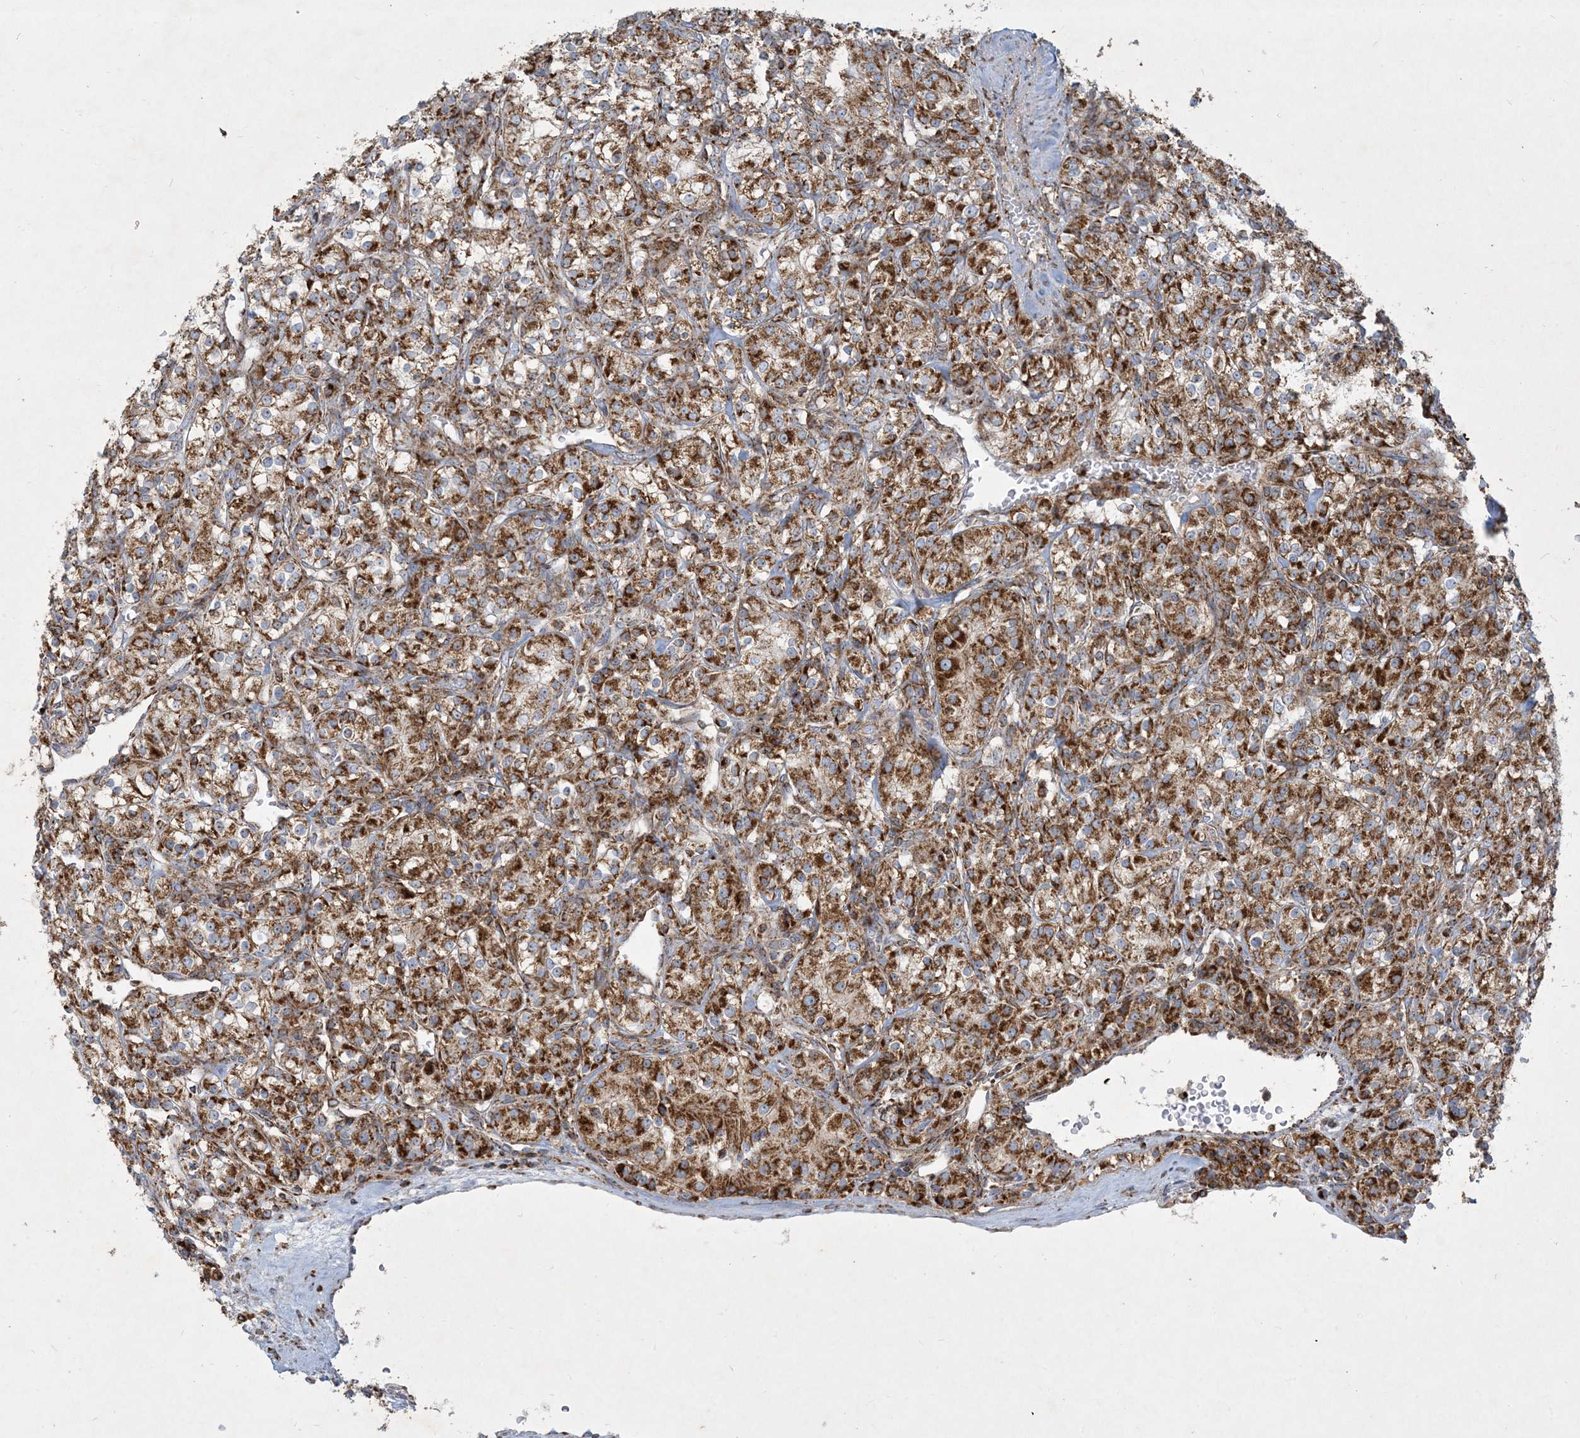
{"staining": {"intensity": "strong", "quantity": ">75%", "location": "cytoplasmic/membranous"}, "tissue": "renal cancer", "cell_type": "Tumor cells", "image_type": "cancer", "snomed": [{"axis": "morphology", "description": "Adenocarcinoma, NOS"}, {"axis": "topography", "description": "Kidney"}], "caption": "Approximately >75% of tumor cells in human adenocarcinoma (renal) display strong cytoplasmic/membranous protein expression as visualized by brown immunohistochemical staining.", "gene": "BEND4", "patient": {"sex": "male", "age": 77}}